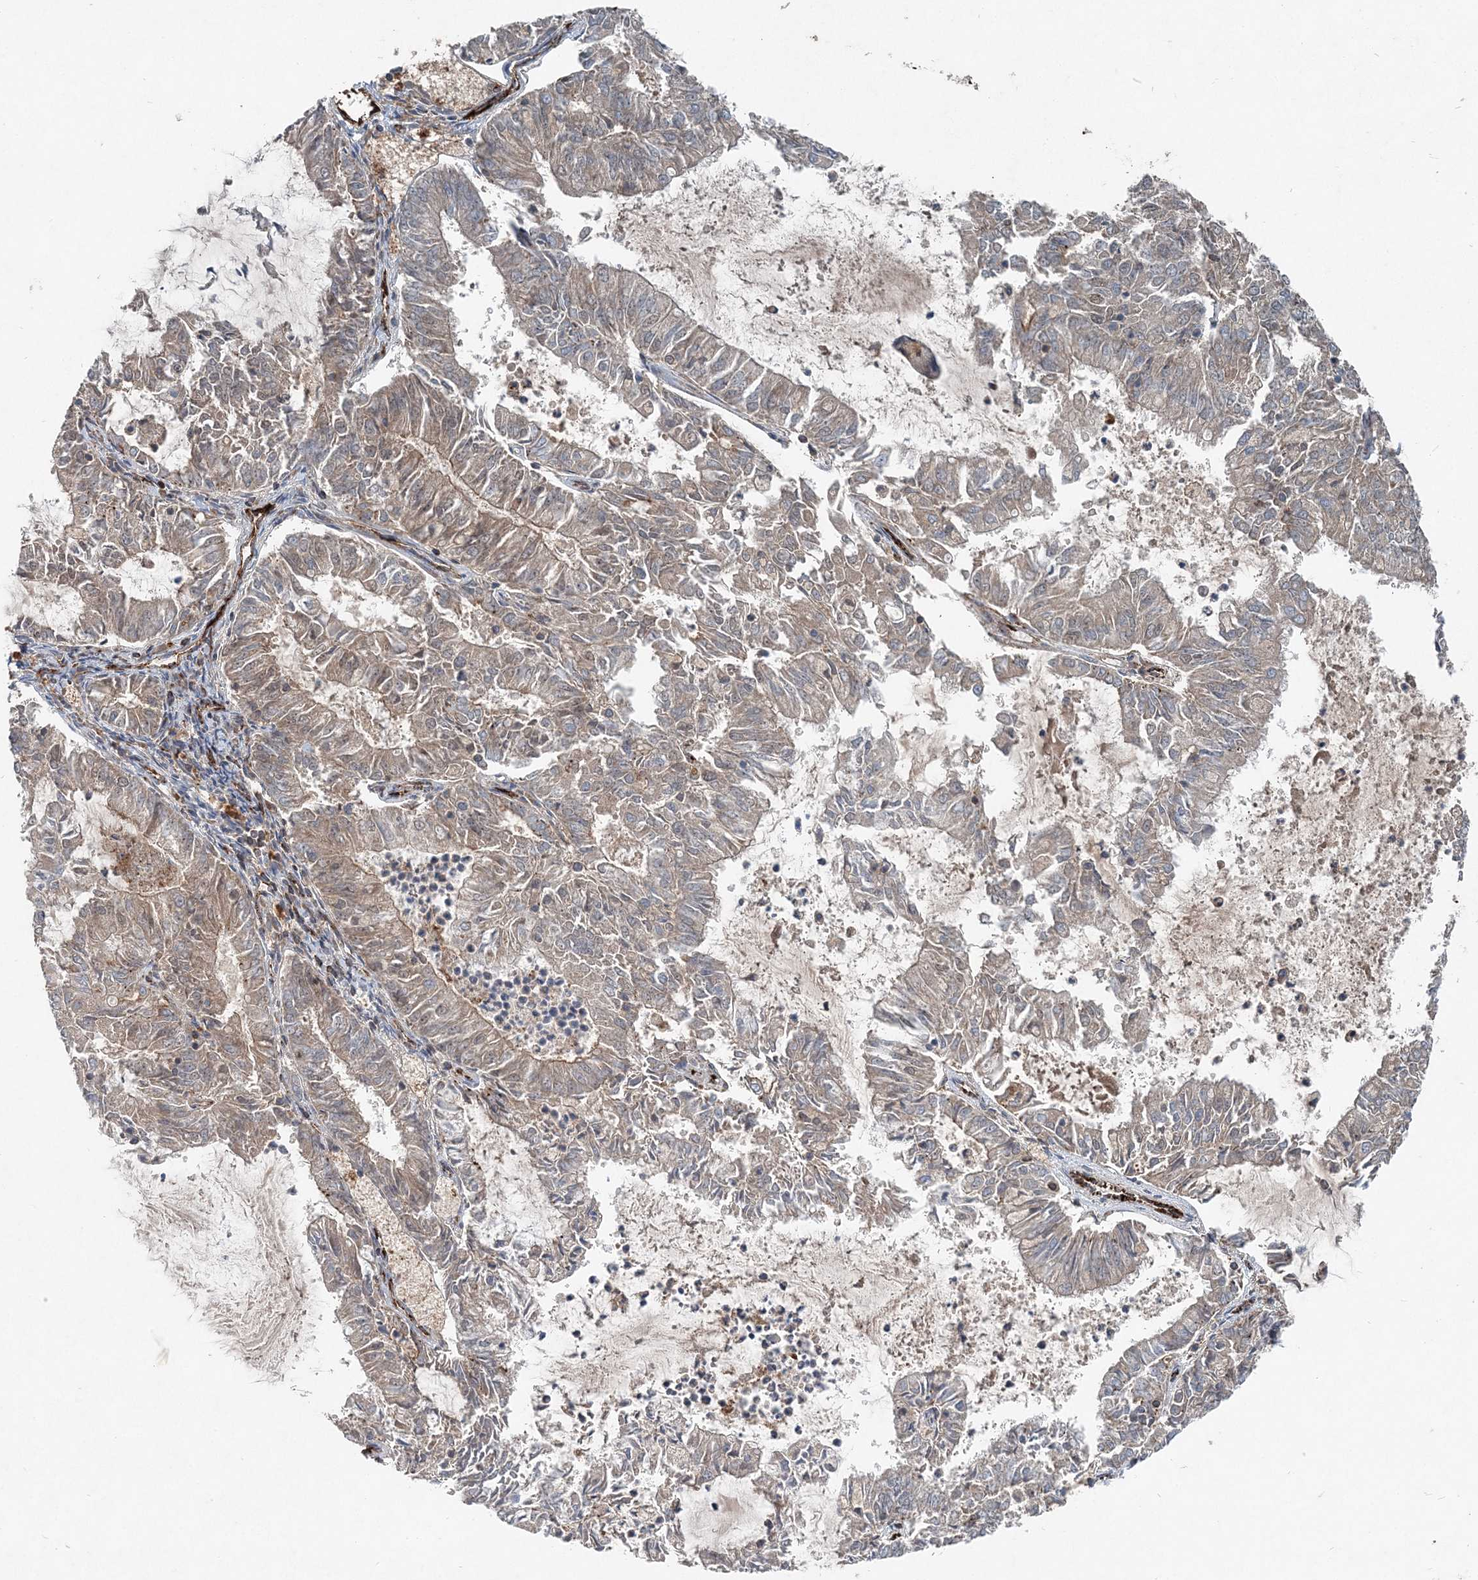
{"staining": {"intensity": "negative", "quantity": "none", "location": "none"}, "tissue": "endometrial cancer", "cell_type": "Tumor cells", "image_type": "cancer", "snomed": [{"axis": "morphology", "description": "Adenocarcinoma, NOS"}, {"axis": "topography", "description": "Endometrium"}], "caption": "Endometrial cancer stained for a protein using immunohistochemistry (IHC) shows no staining tumor cells.", "gene": "ABHD14B", "patient": {"sex": "female", "age": 57}}